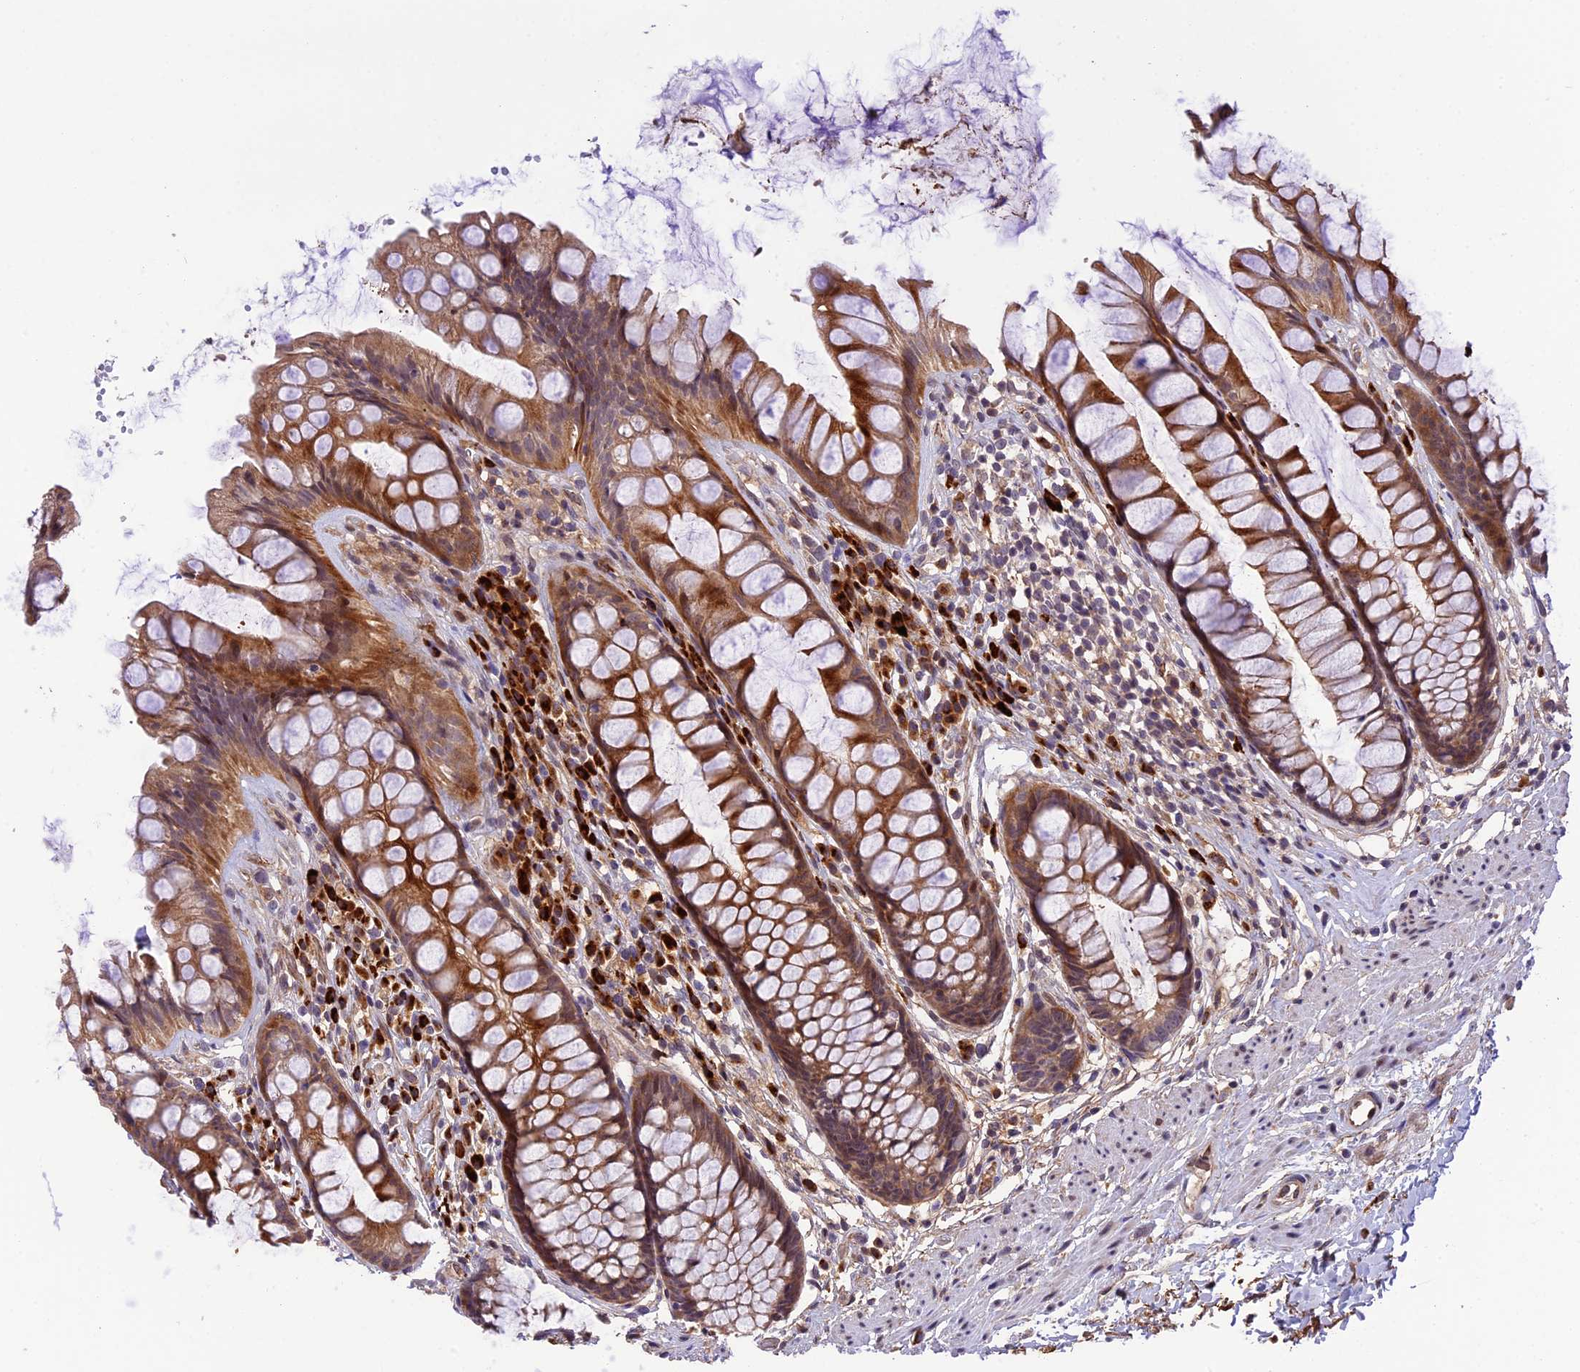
{"staining": {"intensity": "moderate", "quantity": ">75%", "location": "cytoplasmic/membranous,nuclear"}, "tissue": "rectum", "cell_type": "Glandular cells", "image_type": "normal", "snomed": [{"axis": "morphology", "description": "Normal tissue, NOS"}, {"axis": "topography", "description": "Rectum"}], "caption": "An immunohistochemistry (IHC) image of unremarkable tissue is shown. Protein staining in brown shows moderate cytoplasmic/membranous,nuclear positivity in rectum within glandular cells. The staining was performed using DAB, with brown indicating positive protein expression. Nuclei are stained blue with hematoxylin.", "gene": "MFSD2A", "patient": {"sex": "male", "age": 74}}